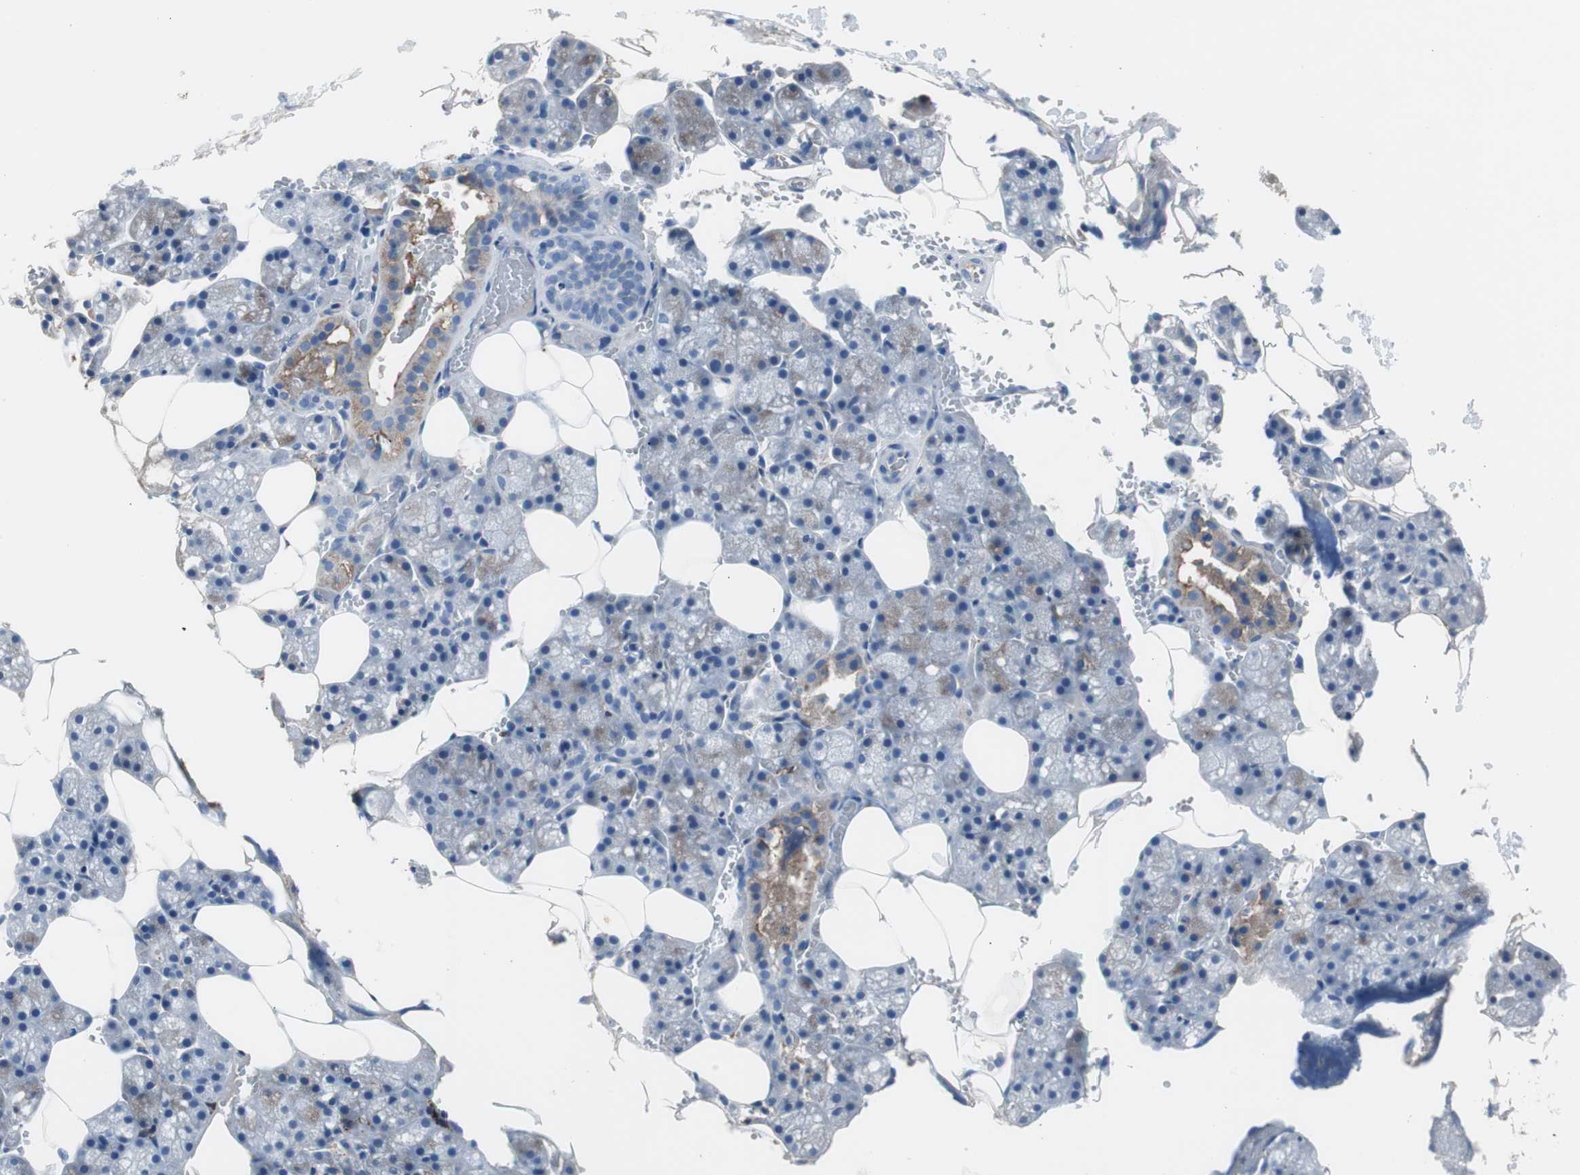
{"staining": {"intensity": "moderate", "quantity": "<25%", "location": "cytoplasmic/membranous"}, "tissue": "salivary gland", "cell_type": "Glandular cells", "image_type": "normal", "snomed": [{"axis": "morphology", "description": "Normal tissue, NOS"}, {"axis": "topography", "description": "Salivary gland"}], "caption": "Moderate cytoplasmic/membranous expression for a protein is identified in about <25% of glandular cells of unremarkable salivary gland using immunohistochemistry (IHC).", "gene": "FCGR2B", "patient": {"sex": "male", "age": 62}}